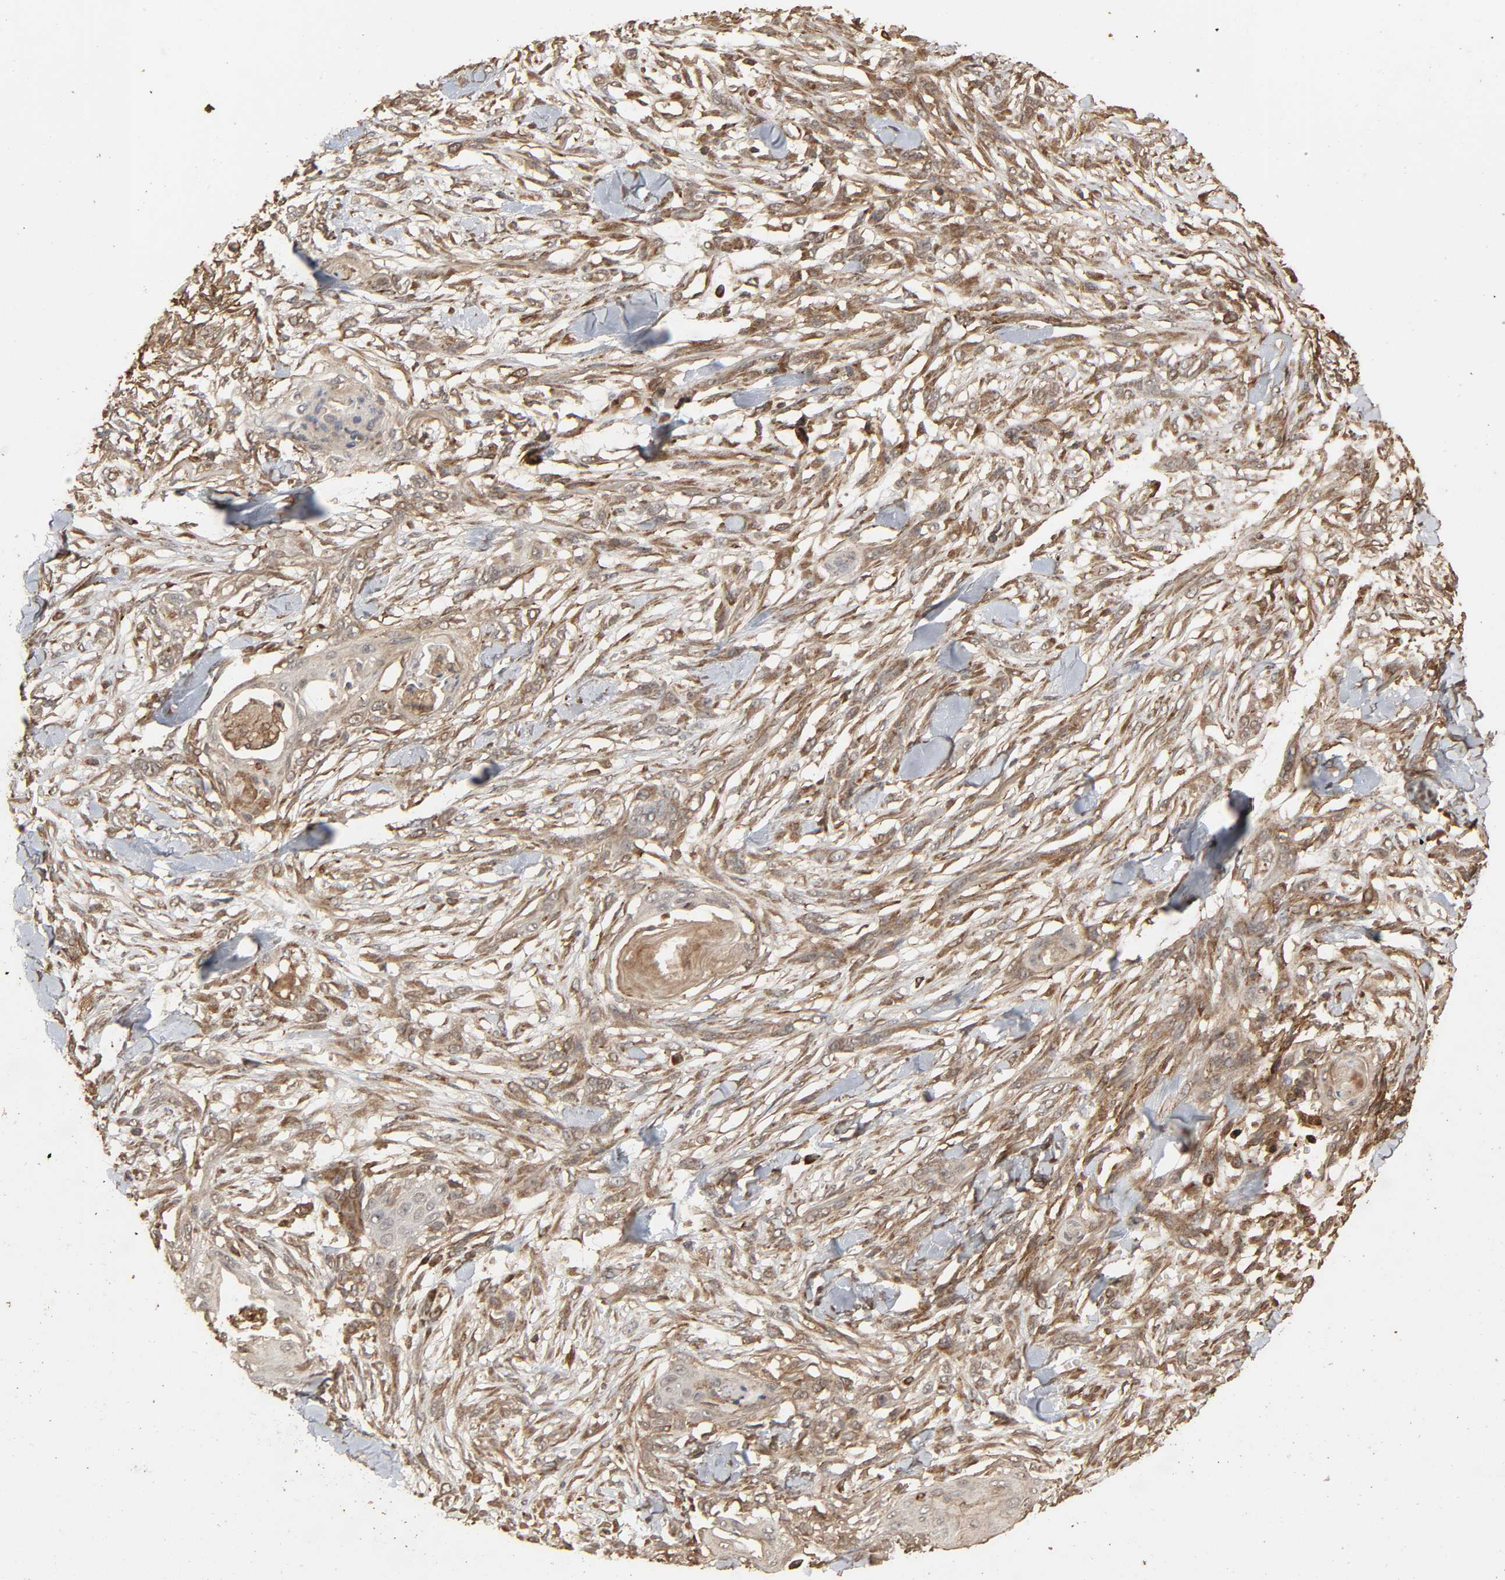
{"staining": {"intensity": "weak", "quantity": "25%-75%", "location": "cytoplasmic/membranous"}, "tissue": "skin cancer", "cell_type": "Tumor cells", "image_type": "cancer", "snomed": [{"axis": "morphology", "description": "Normal tissue, NOS"}, {"axis": "morphology", "description": "Squamous cell carcinoma, NOS"}, {"axis": "topography", "description": "Skin"}], "caption": "IHC (DAB (3,3'-diaminobenzidine)) staining of skin squamous cell carcinoma demonstrates weak cytoplasmic/membranous protein positivity in about 25%-75% of tumor cells.", "gene": "RPS6KA6", "patient": {"sex": "female", "age": 59}}